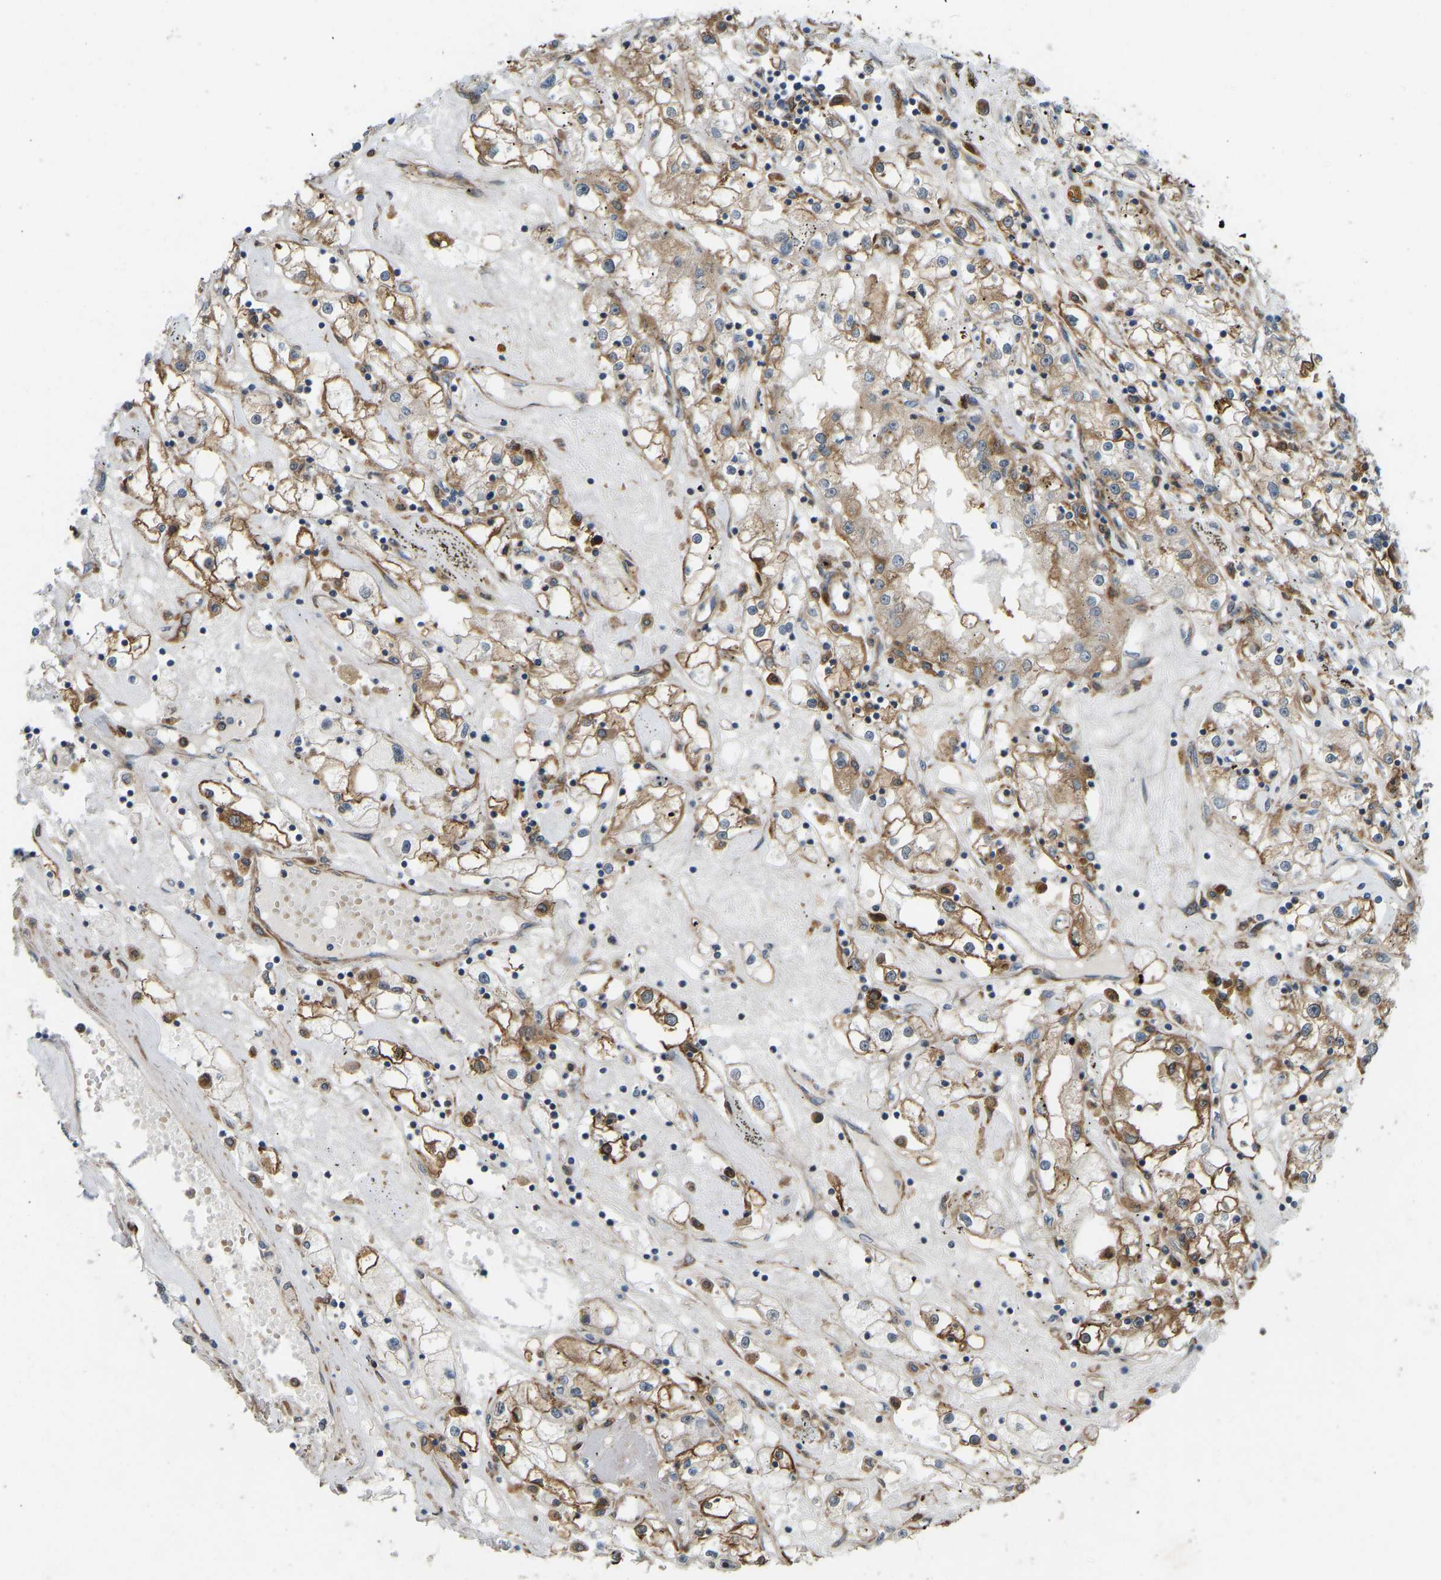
{"staining": {"intensity": "moderate", "quantity": ">75%", "location": "cytoplasmic/membranous"}, "tissue": "renal cancer", "cell_type": "Tumor cells", "image_type": "cancer", "snomed": [{"axis": "morphology", "description": "Adenocarcinoma, NOS"}, {"axis": "topography", "description": "Kidney"}], "caption": "Renal cancer (adenocarcinoma) tissue displays moderate cytoplasmic/membranous positivity in about >75% of tumor cells", "gene": "OS9", "patient": {"sex": "male", "age": 56}}